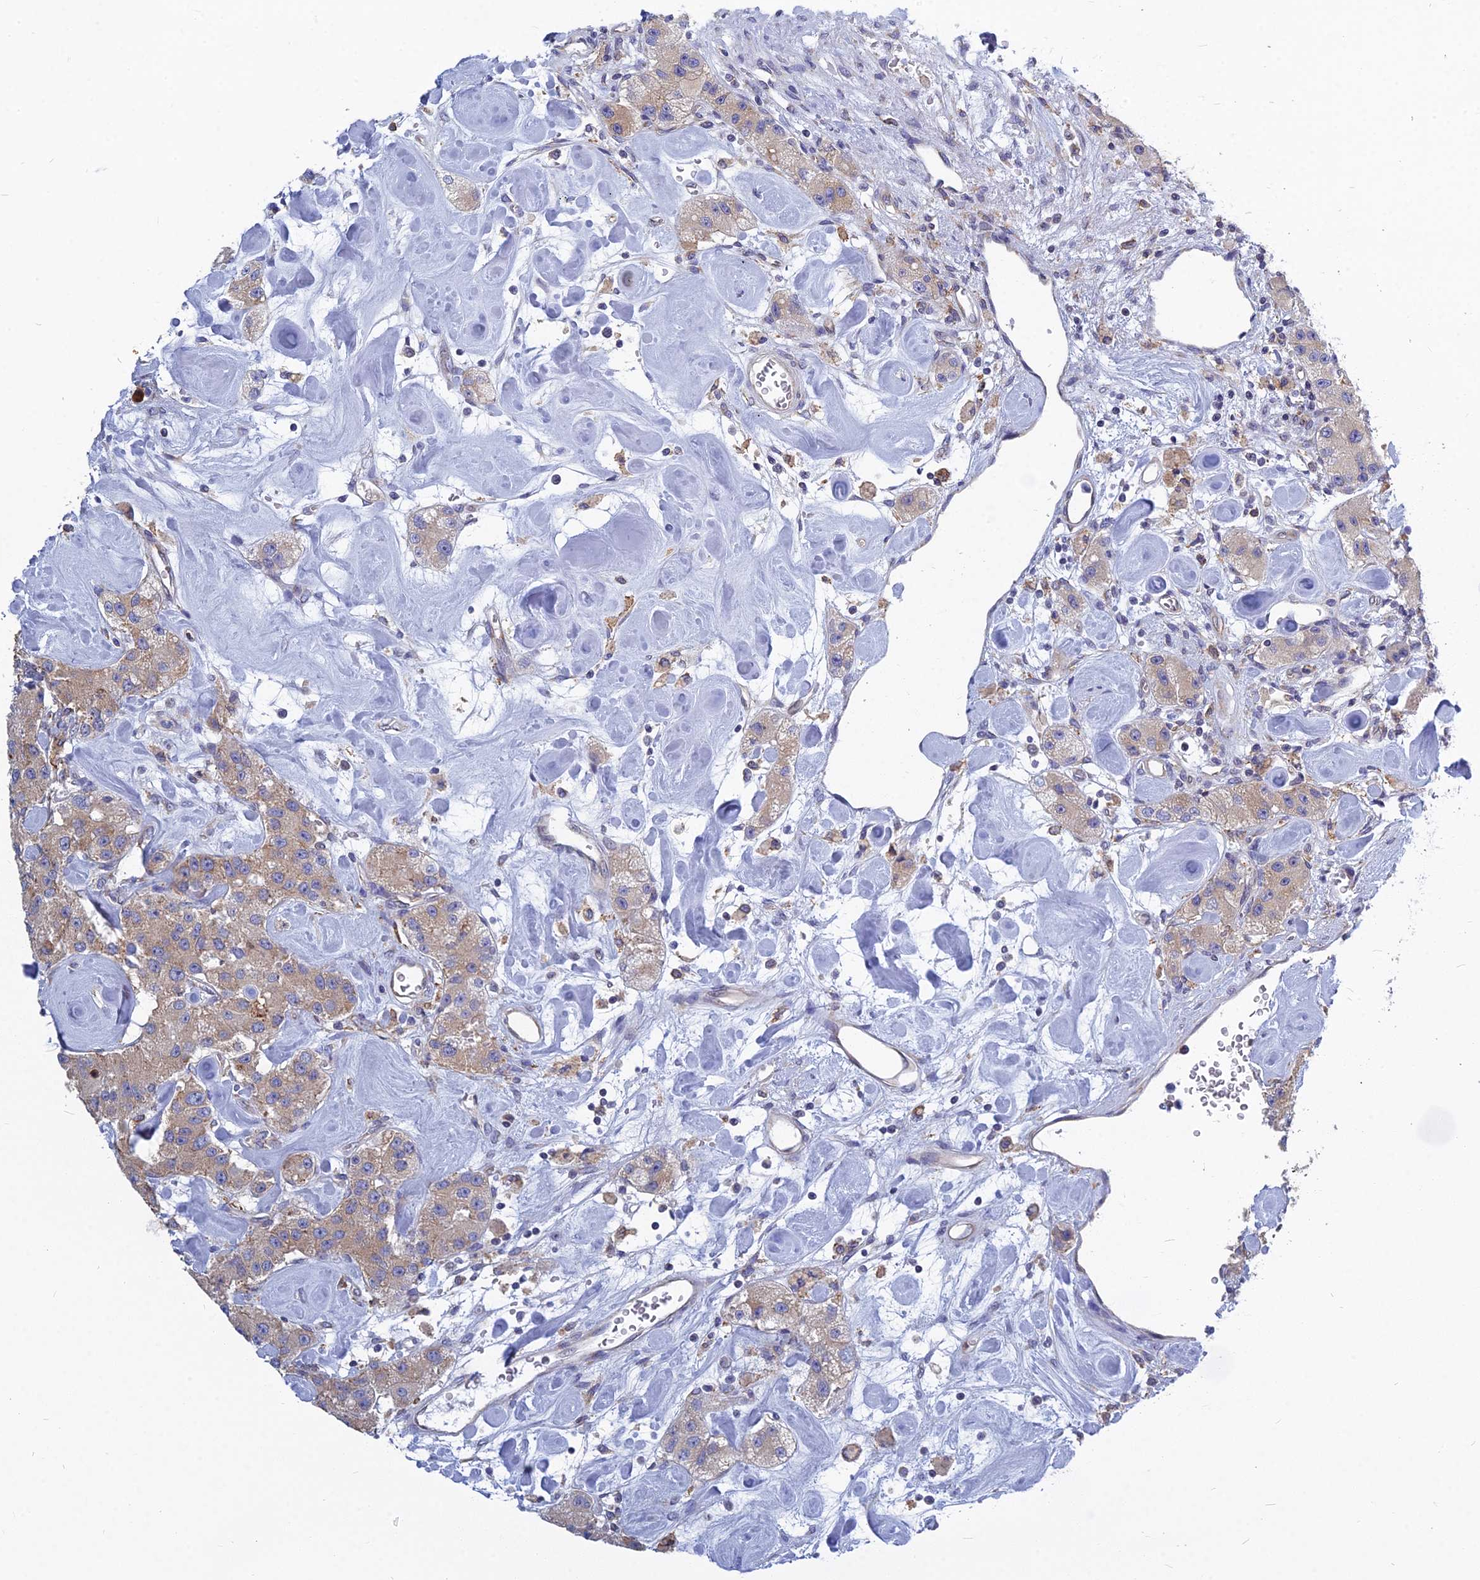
{"staining": {"intensity": "moderate", "quantity": "25%-75%", "location": "cytoplasmic/membranous"}, "tissue": "carcinoid", "cell_type": "Tumor cells", "image_type": "cancer", "snomed": [{"axis": "morphology", "description": "Carcinoid, malignant, NOS"}, {"axis": "topography", "description": "Pancreas"}], "caption": "Carcinoid (malignant) stained with IHC reveals moderate cytoplasmic/membranous staining in approximately 25%-75% of tumor cells. (DAB (3,3'-diaminobenzidine) = brown stain, brightfield microscopy at high magnification).", "gene": "KIAA1143", "patient": {"sex": "male", "age": 41}}